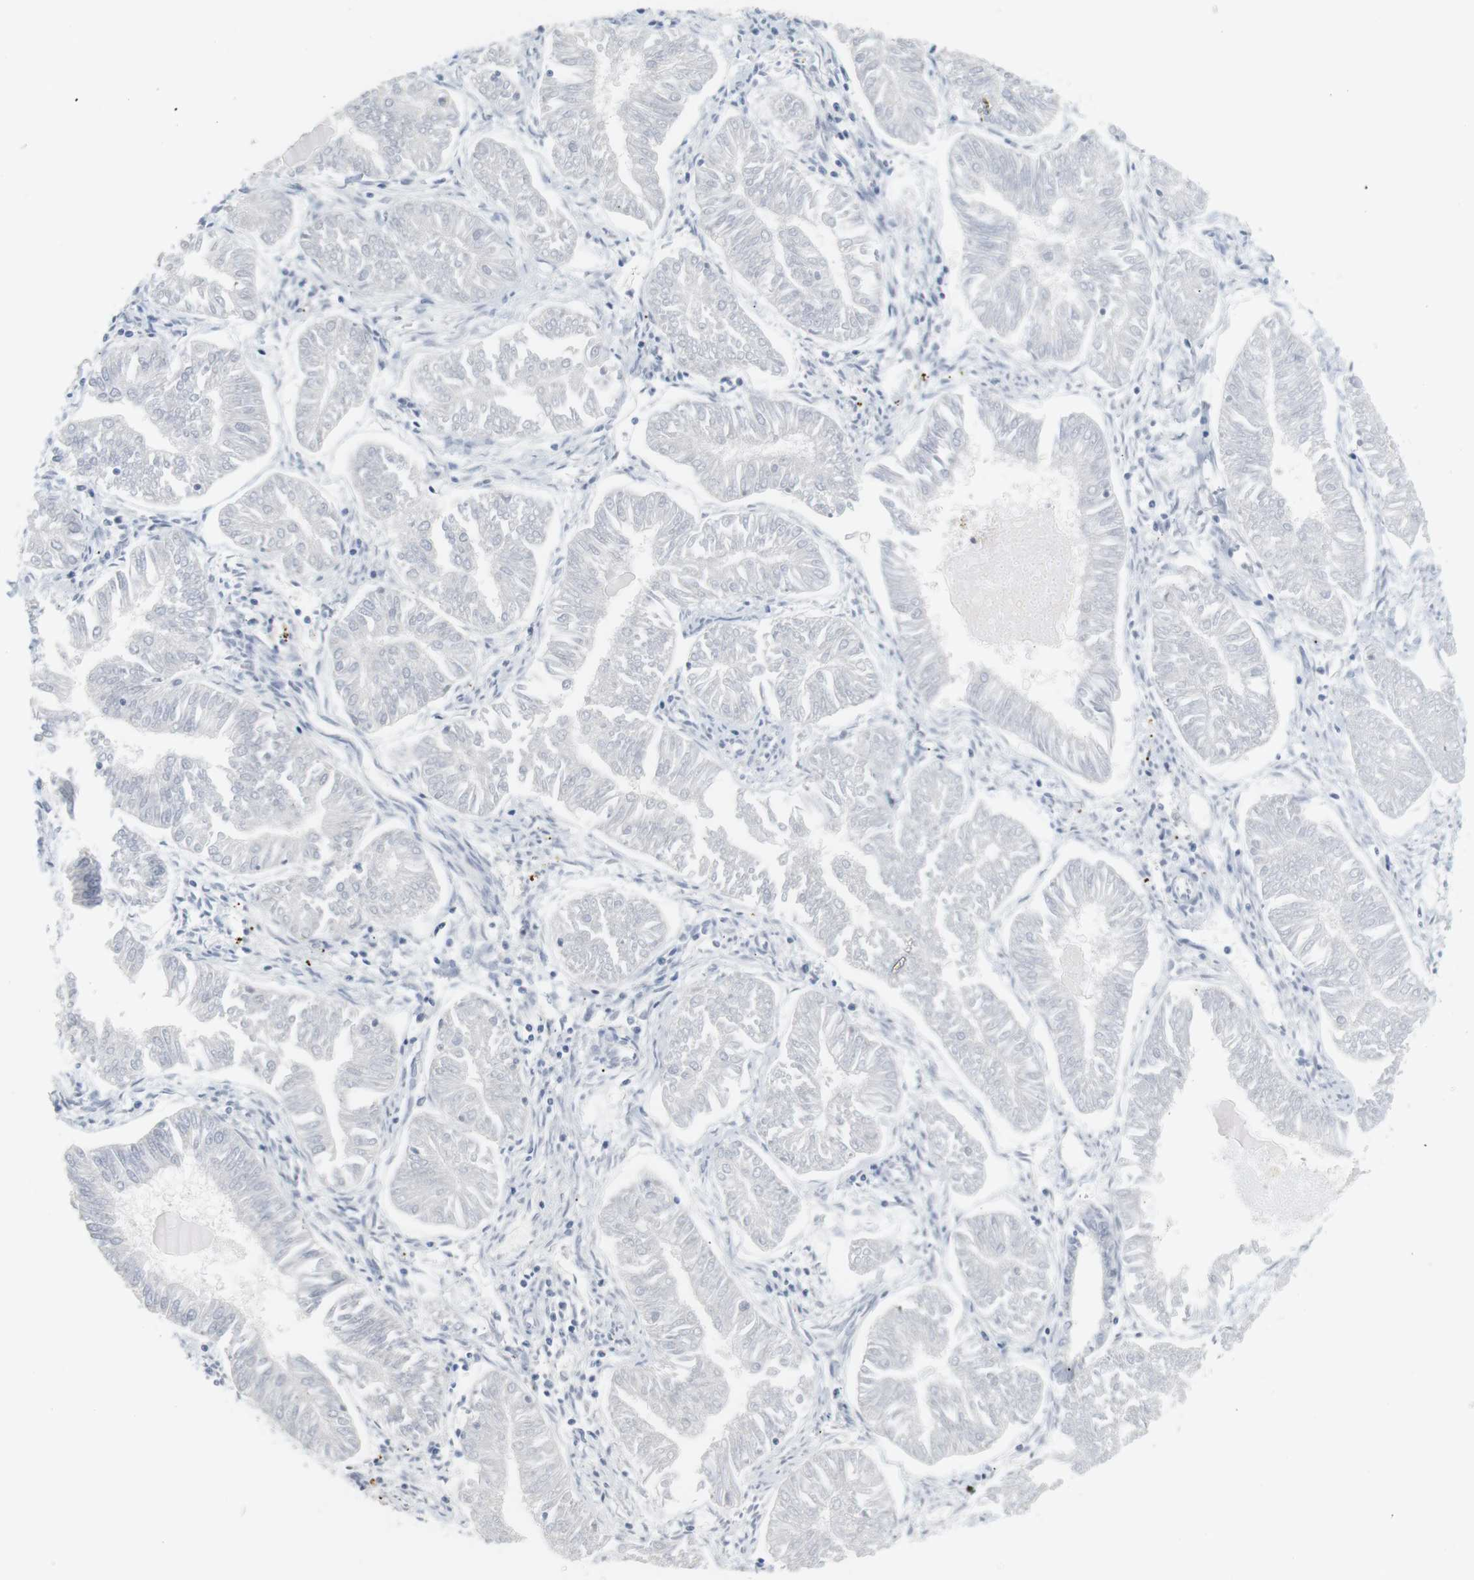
{"staining": {"intensity": "negative", "quantity": "none", "location": "none"}, "tissue": "endometrial cancer", "cell_type": "Tumor cells", "image_type": "cancer", "snomed": [{"axis": "morphology", "description": "Adenocarcinoma, NOS"}, {"axis": "topography", "description": "Endometrium"}], "caption": "Protein analysis of adenocarcinoma (endometrial) reveals no significant staining in tumor cells.", "gene": "OPRM1", "patient": {"sex": "female", "age": 53}}